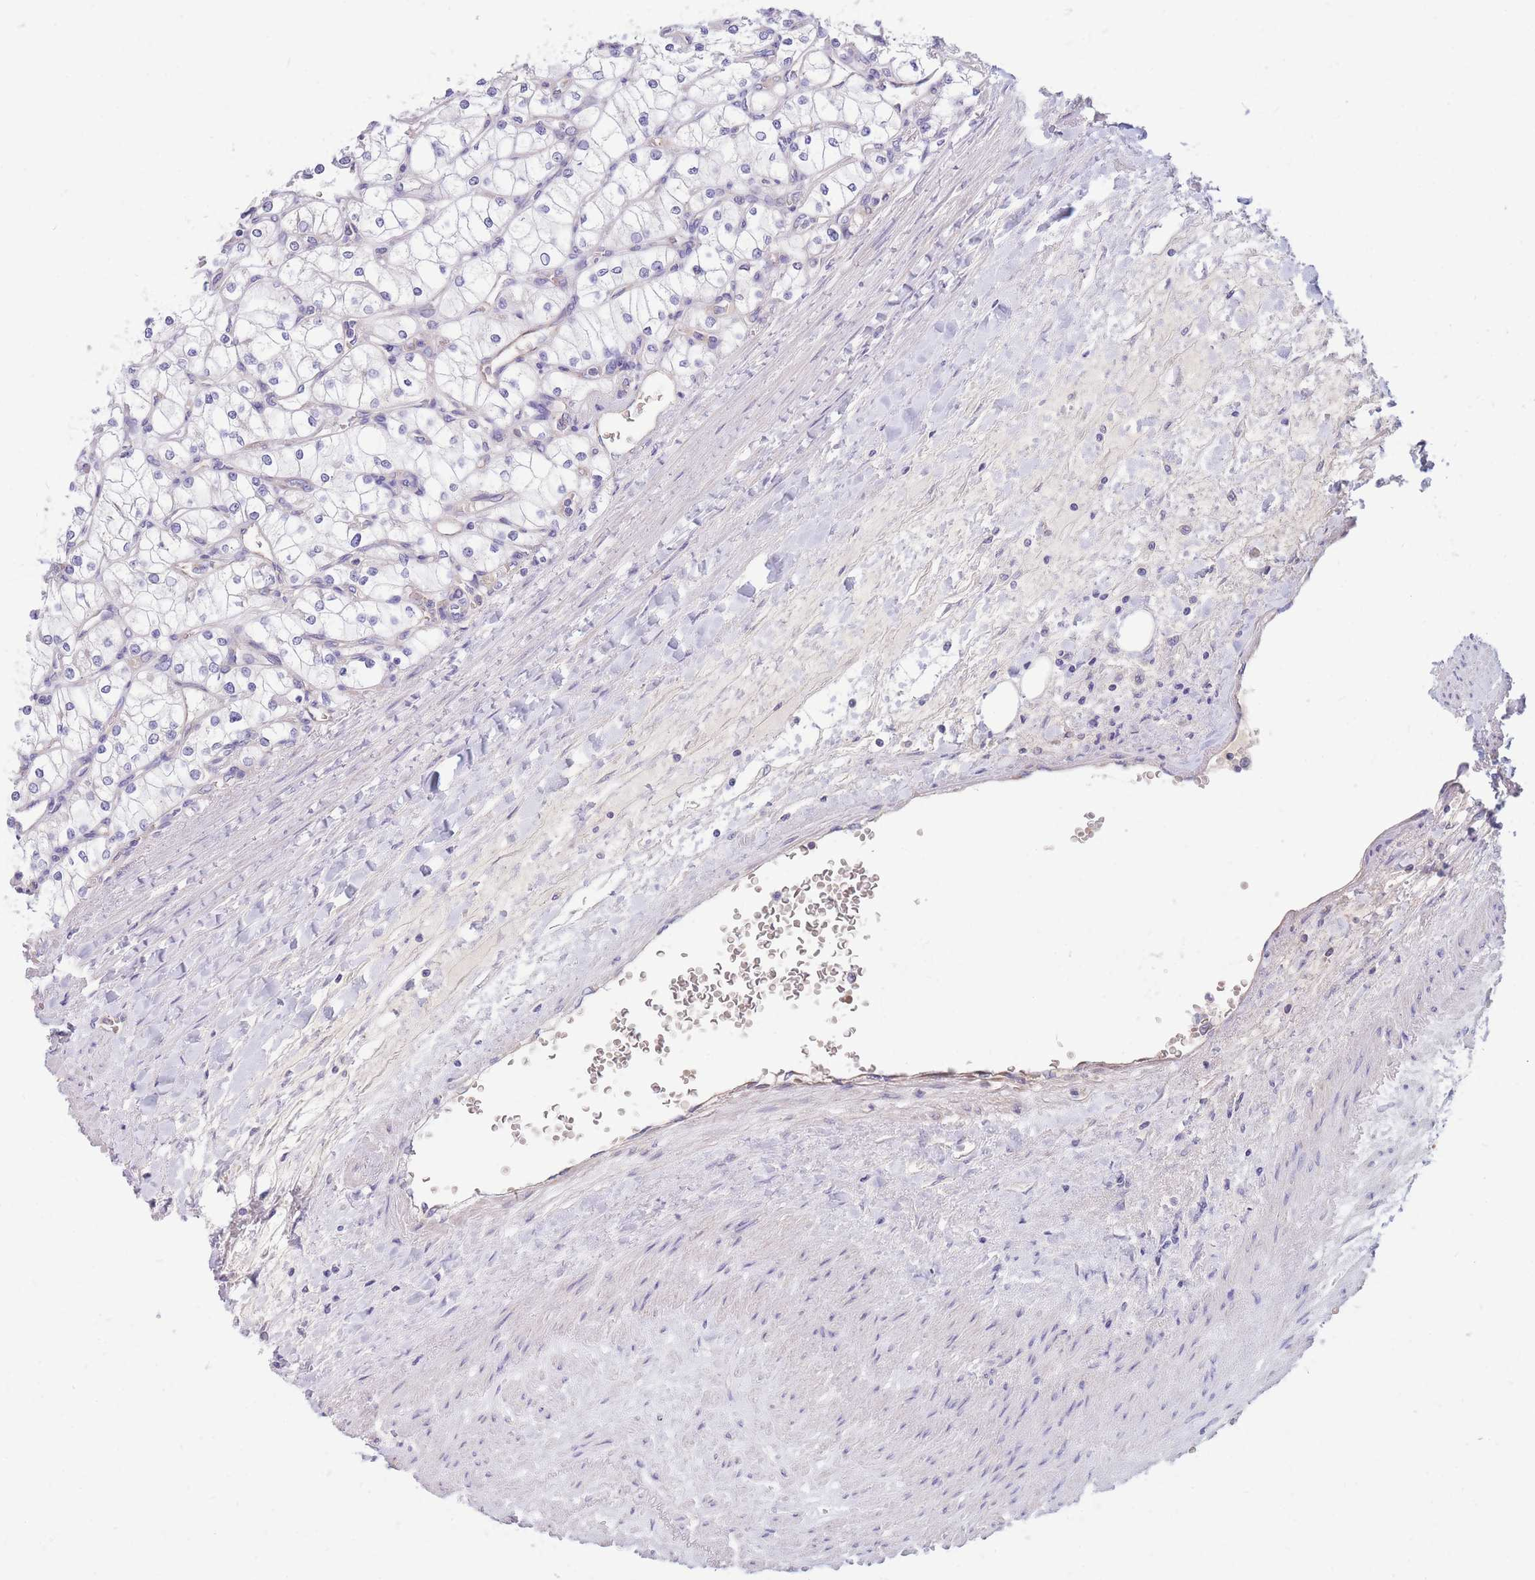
{"staining": {"intensity": "negative", "quantity": "none", "location": "none"}, "tissue": "renal cancer", "cell_type": "Tumor cells", "image_type": "cancer", "snomed": [{"axis": "morphology", "description": "Adenocarcinoma, NOS"}, {"axis": "topography", "description": "Kidney"}], "caption": "DAB immunohistochemical staining of human adenocarcinoma (renal) displays no significant expression in tumor cells.", "gene": "MRPS9", "patient": {"sex": "male", "age": 80}}